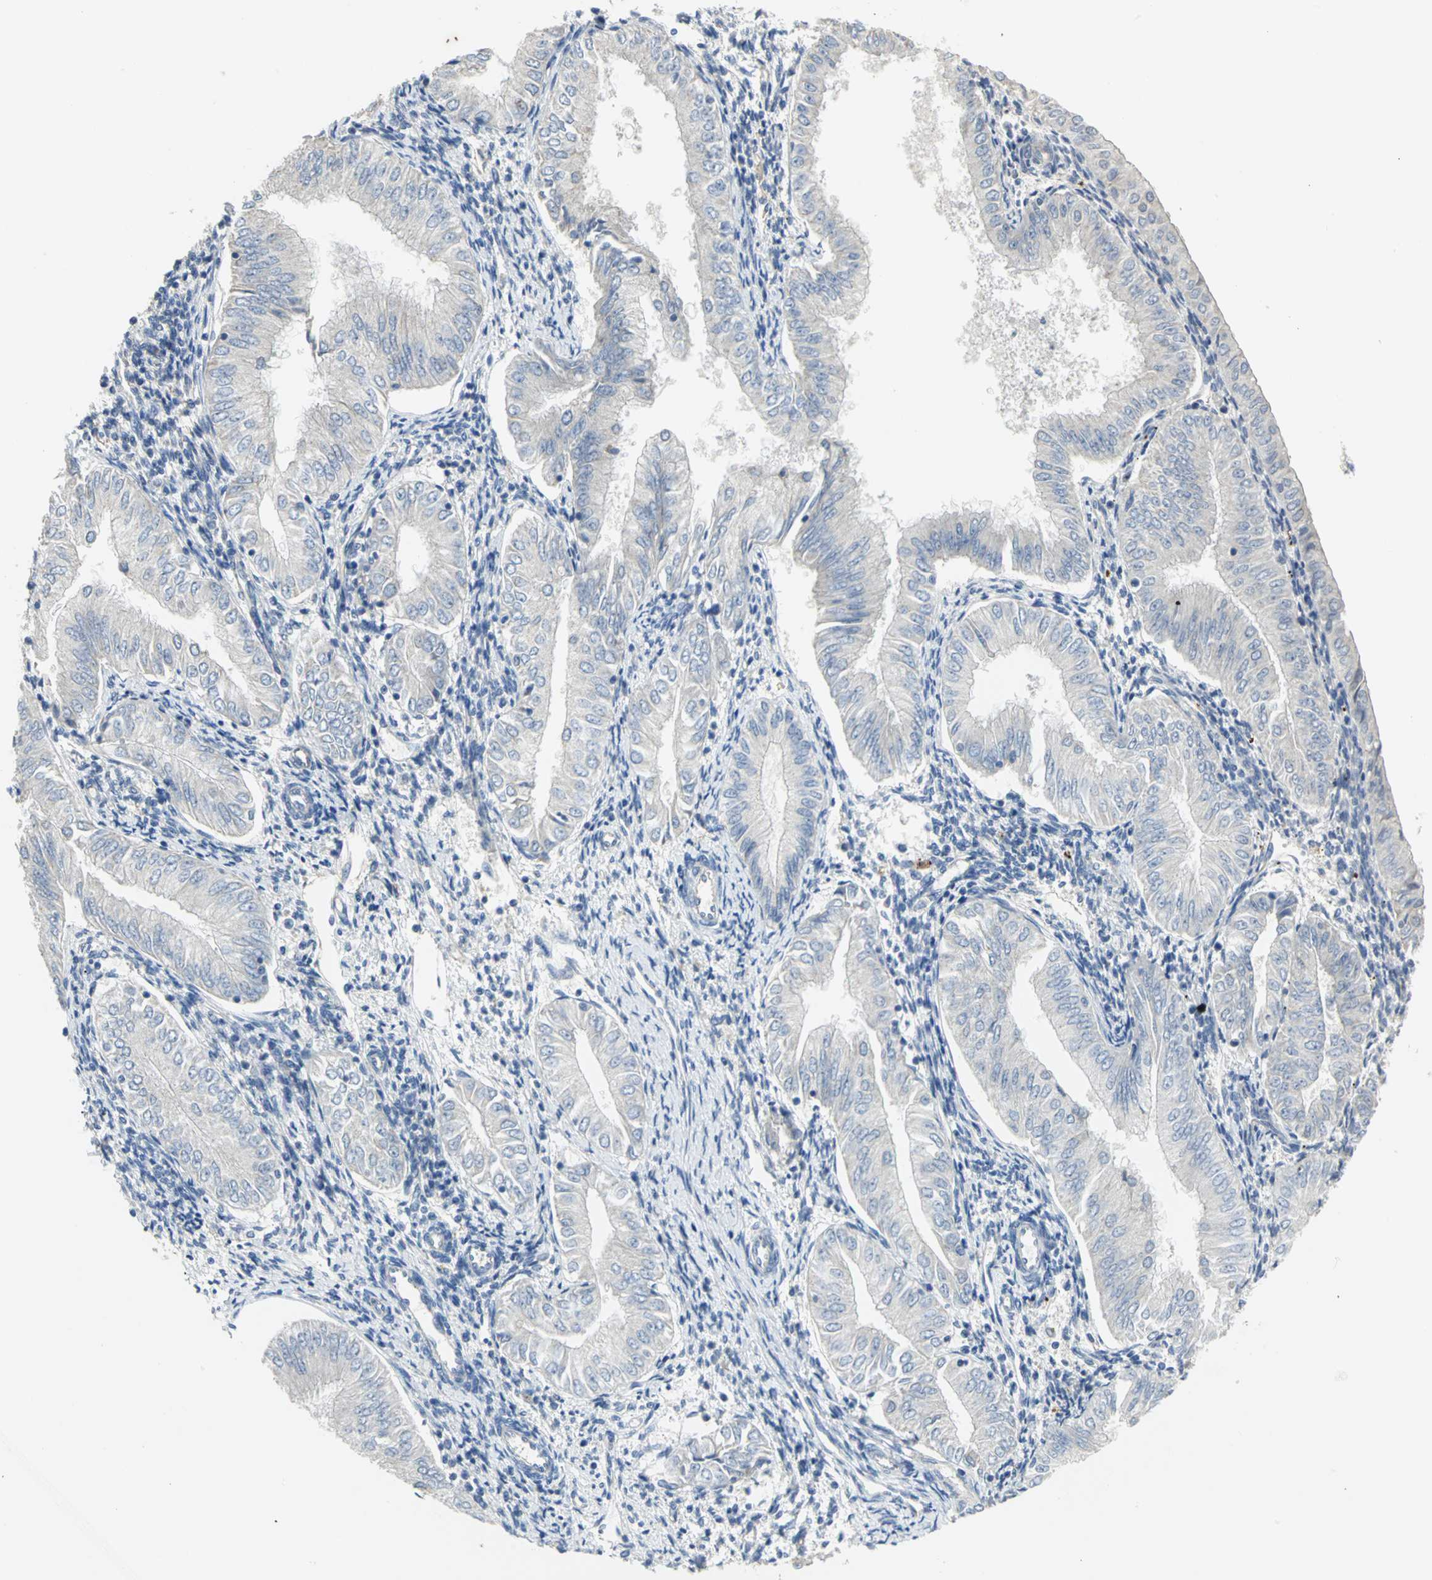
{"staining": {"intensity": "negative", "quantity": "none", "location": "none"}, "tissue": "endometrial cancer", "cell_type": "Tumor cells", "image_type": "cancer", "snomed": [{"axis": "morphology", "description": "Adenocarcinoma, NOS"}, {"axis": "topography", "description": "Endometrium"}], "caption": "Immunohistochemistry image of neoplastic tissue: human adenocarcinoma (endometrial) stained with DAB exhibits no significant protein positivity in tumor cells.", "gene": "HTR1F", "patient": {"sex": "female", "age": 53}}